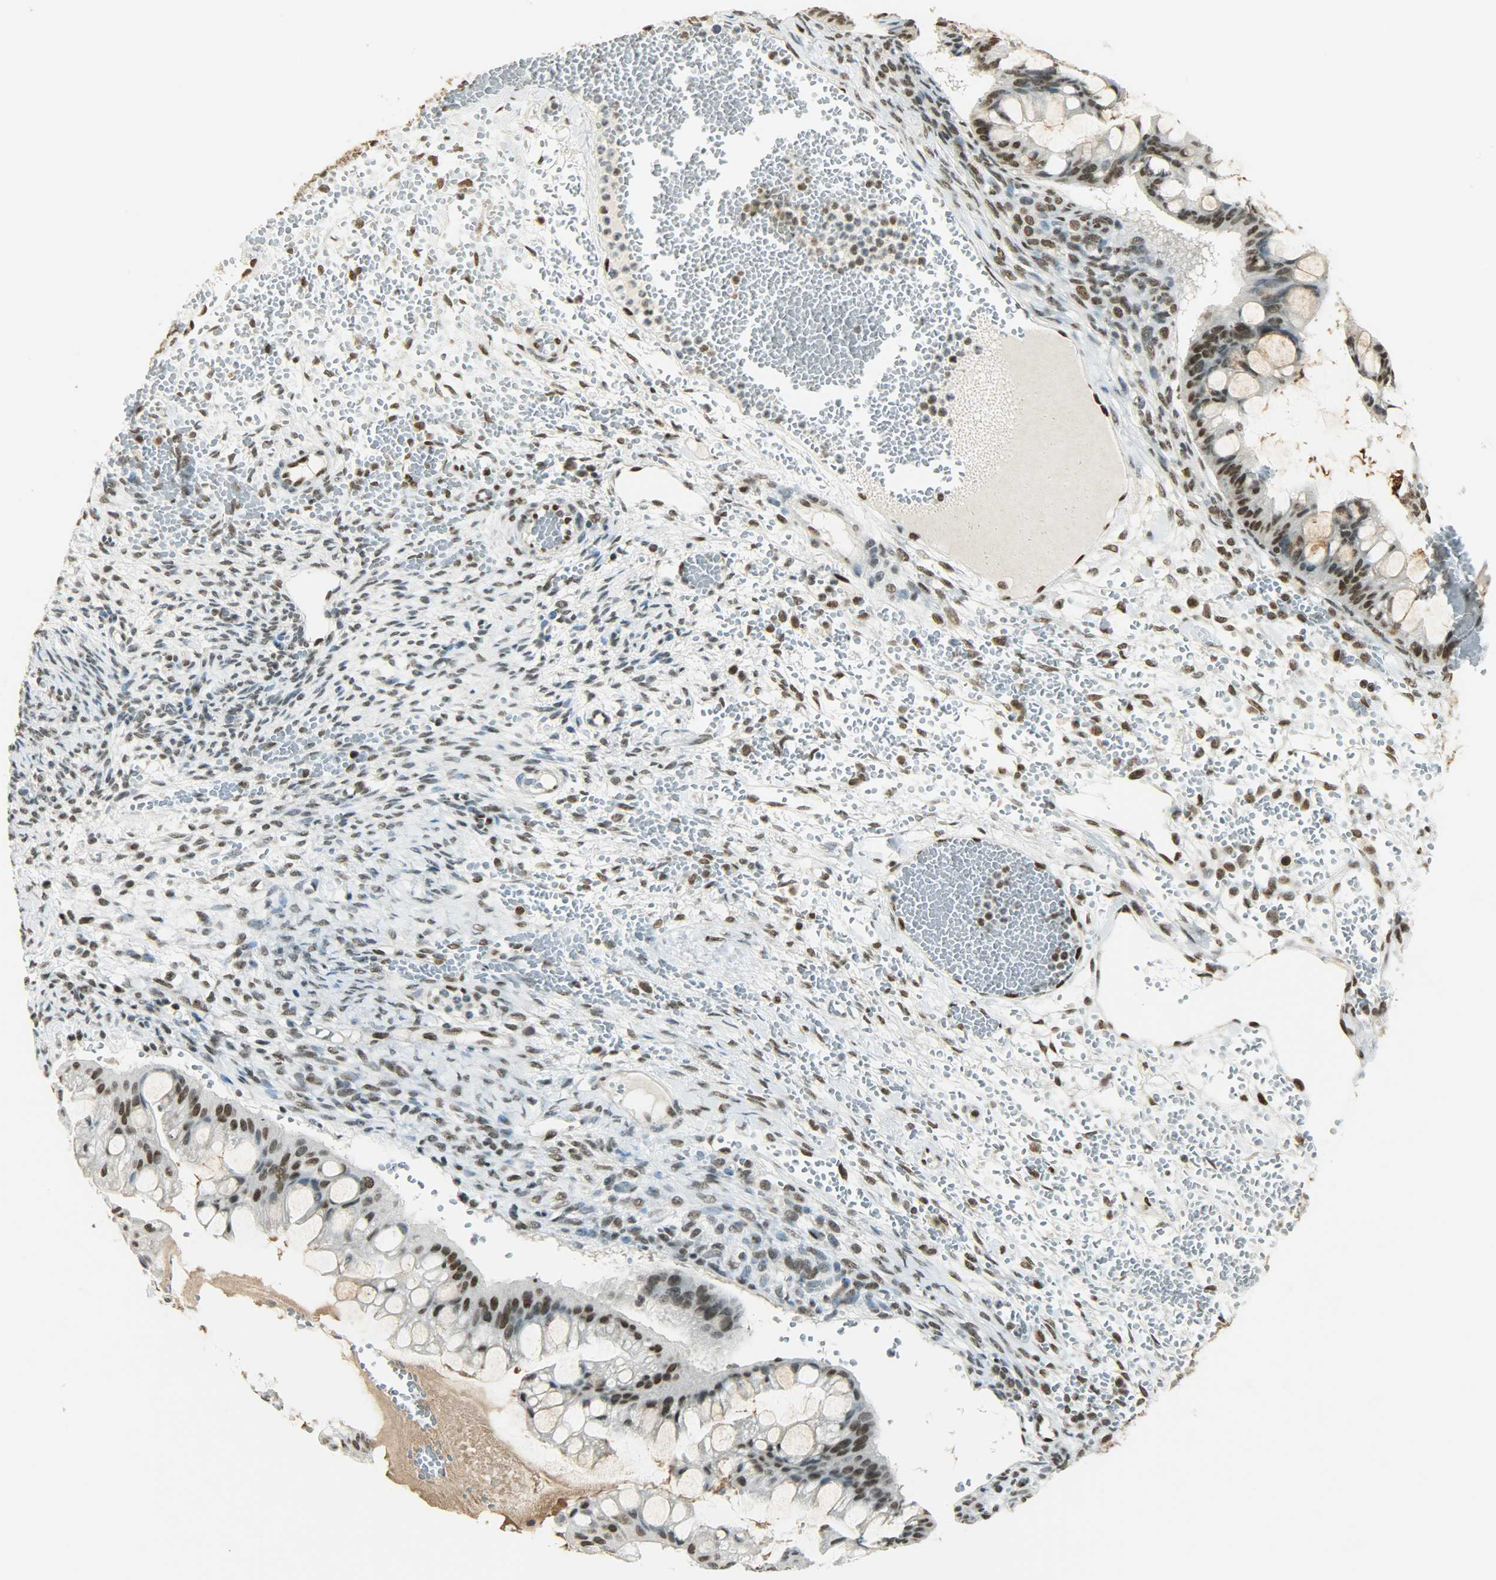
{"staining": {"intensity": "moderate", "quantity": ">75%", "location": "nuclear"}, "tissue": "ovarian cancer", "cell_type": "Tumor cells", "image_type": "cancer", "snomed": [{"axis": "morphology", "description": "Cystadenocarcinoma, mucinous, NOS"}, {"axis": "topography", "description": "Ovary"}], "caption": "Ovarian cancer tissue shows moderate nuclear expression in approximately >75% of tumor cells, visualized by immunohistochemistry.", "gene": "MYEF2", "patient": {"sex": "female", "age": 73}}